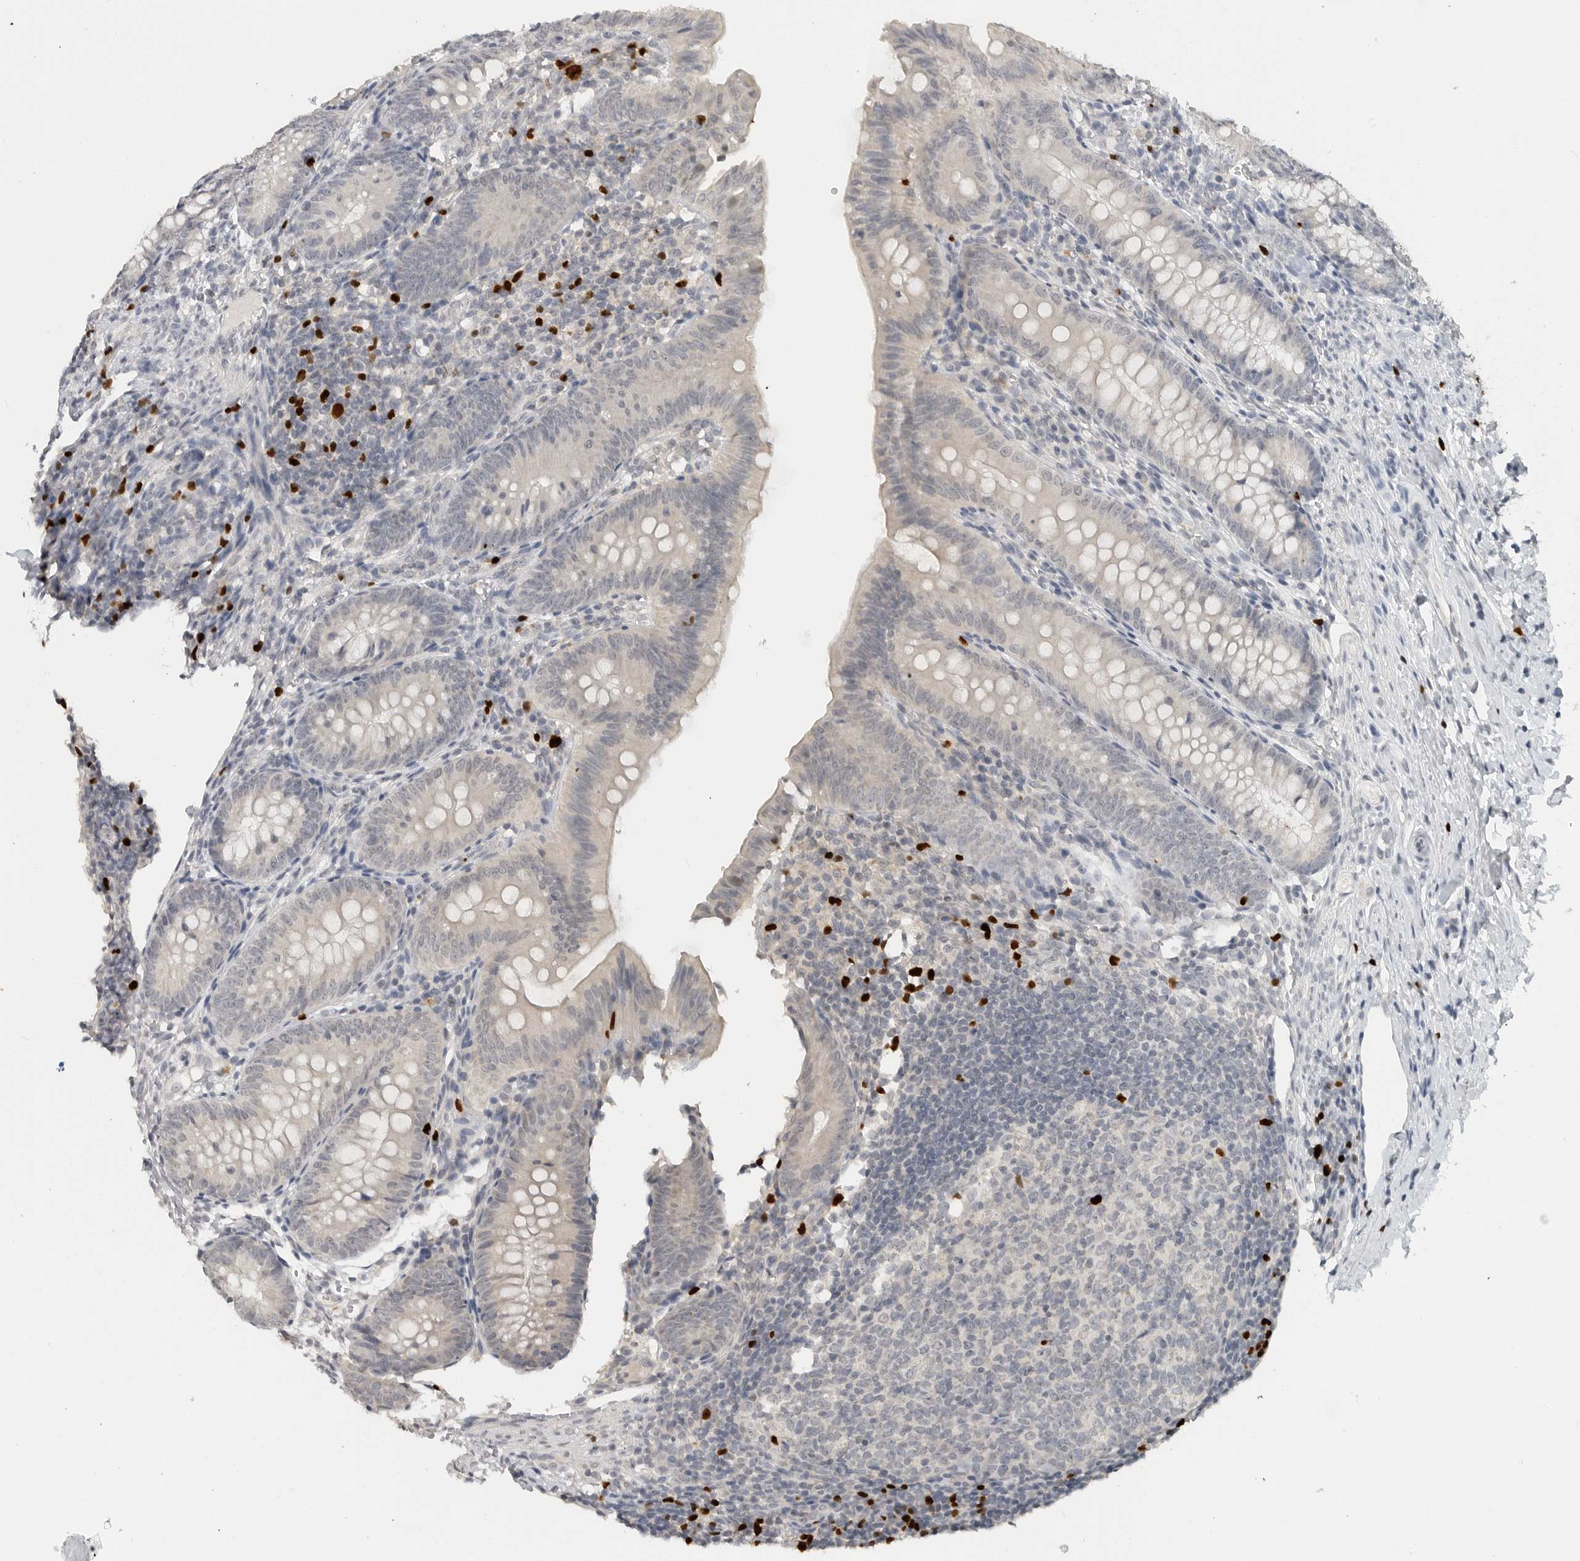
{"staining": {"intensity": "negative", "quantity": "none", "location": "none"}, "tissue": "appendix", "cell_type": "Glandular cells", "image_type": "normal", "snomed": [{"axis": "morphology", "description": "Normal tissue, NOS"}, {"axis": "topography", "description": "Appendix"}], "caption": "IHC image of unremarkable appendix: appendix stained with DAB (3,3'-diaminobenzidine) exhibits no significant protein staining in glandular cells. (Immunohistochemistry (ihc), brightfield microscopy, high magnification).", "gene": "FOXP3", "patient": {"sex": "male", "age": 1}}